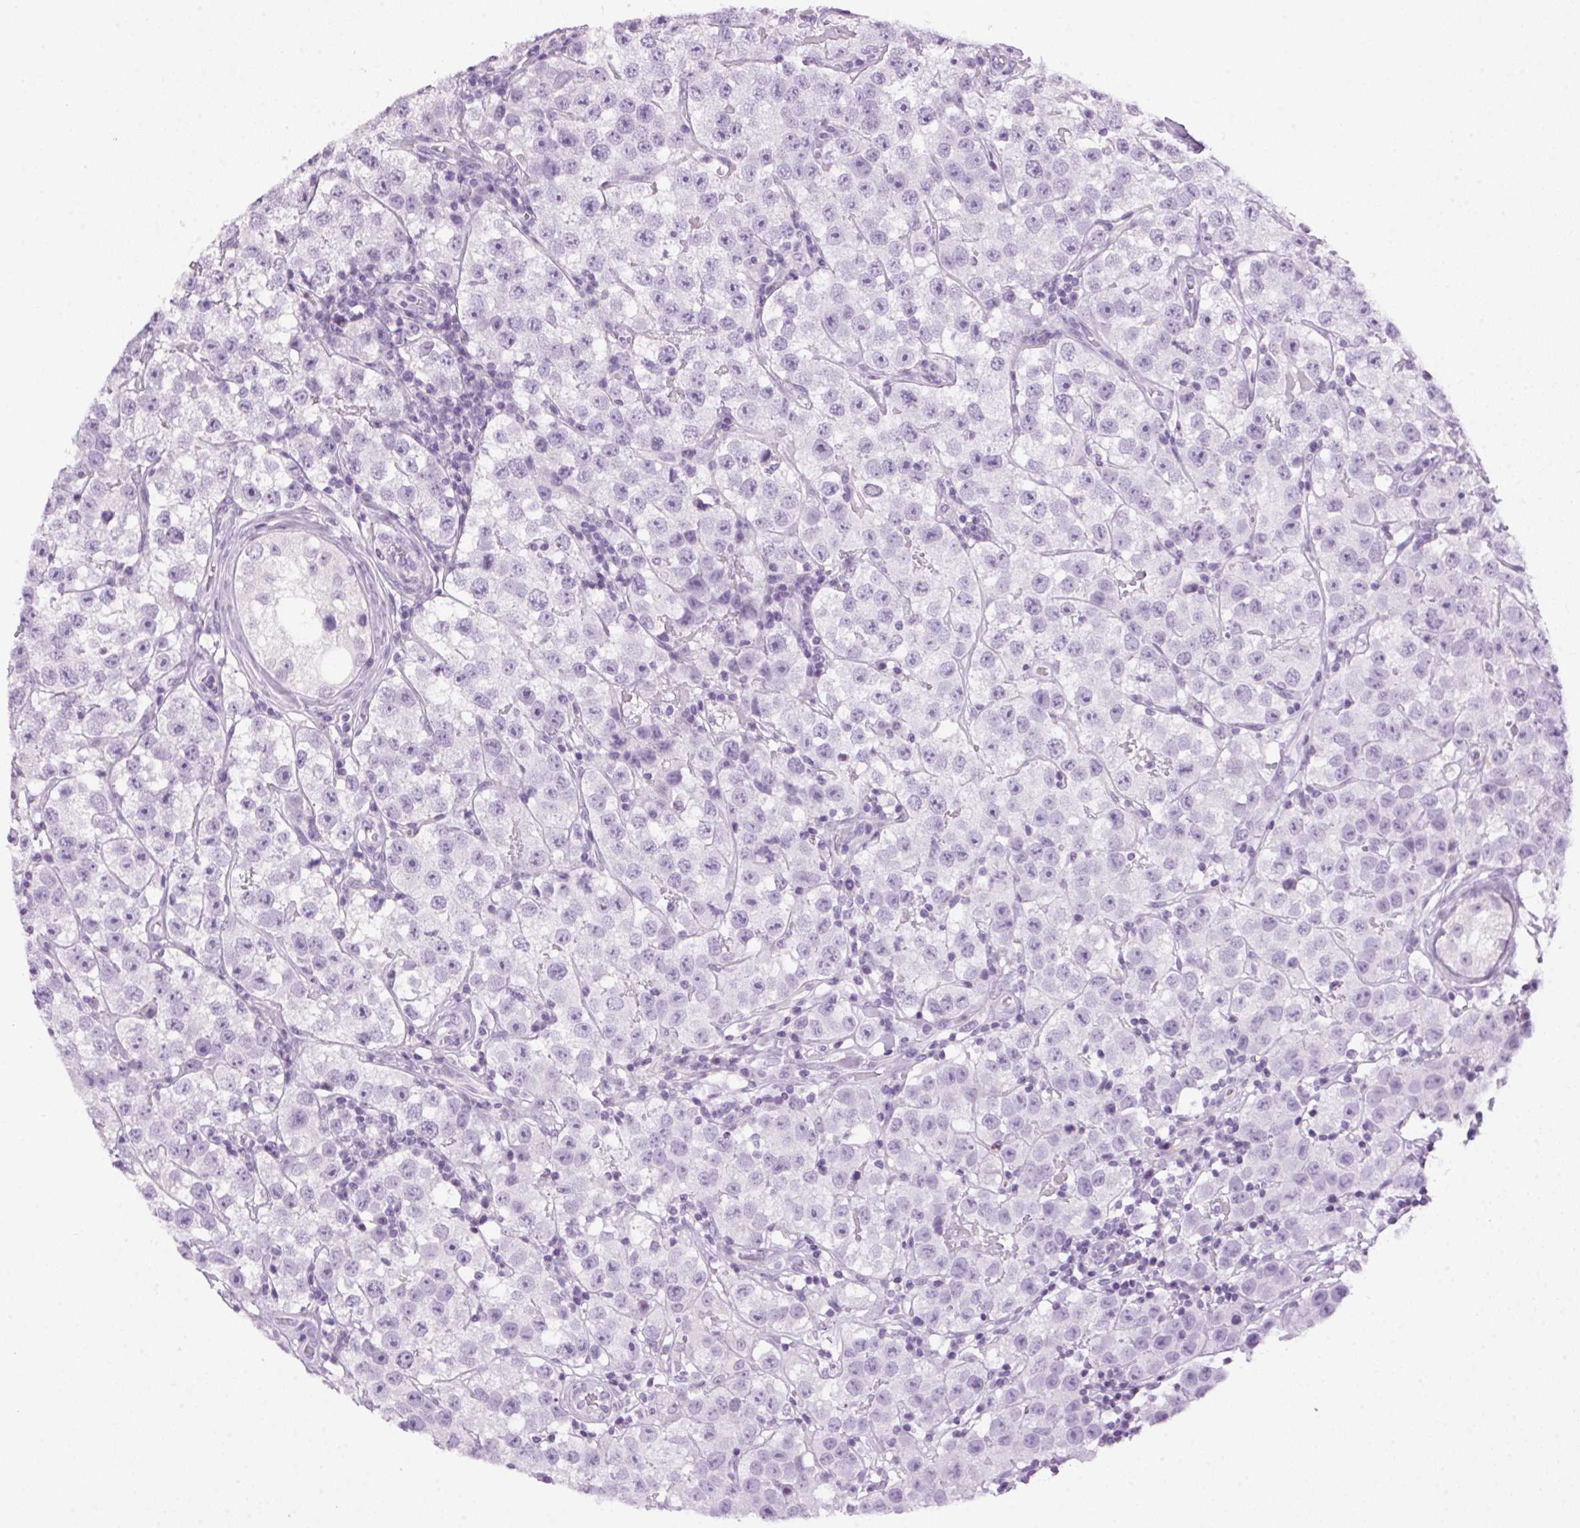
{"staining": {"intensity": "negative", "quantity": "none", "location": "none"}, "tissue": "testis cancer", "cell_type": "Tumor cells", "image_type": "cancer", "snomed": [{"axis": "morphology", "description": "Seminoma, NOS"}, {"axis": "topography", "description": "Testis"}], "caption": "Human testis cancer stained for a protein using immunohistochemistry demonstrates no staining in tumor cells.", "gene": "TMEM88B", "patient": {"sex": "male", "age": 34}}